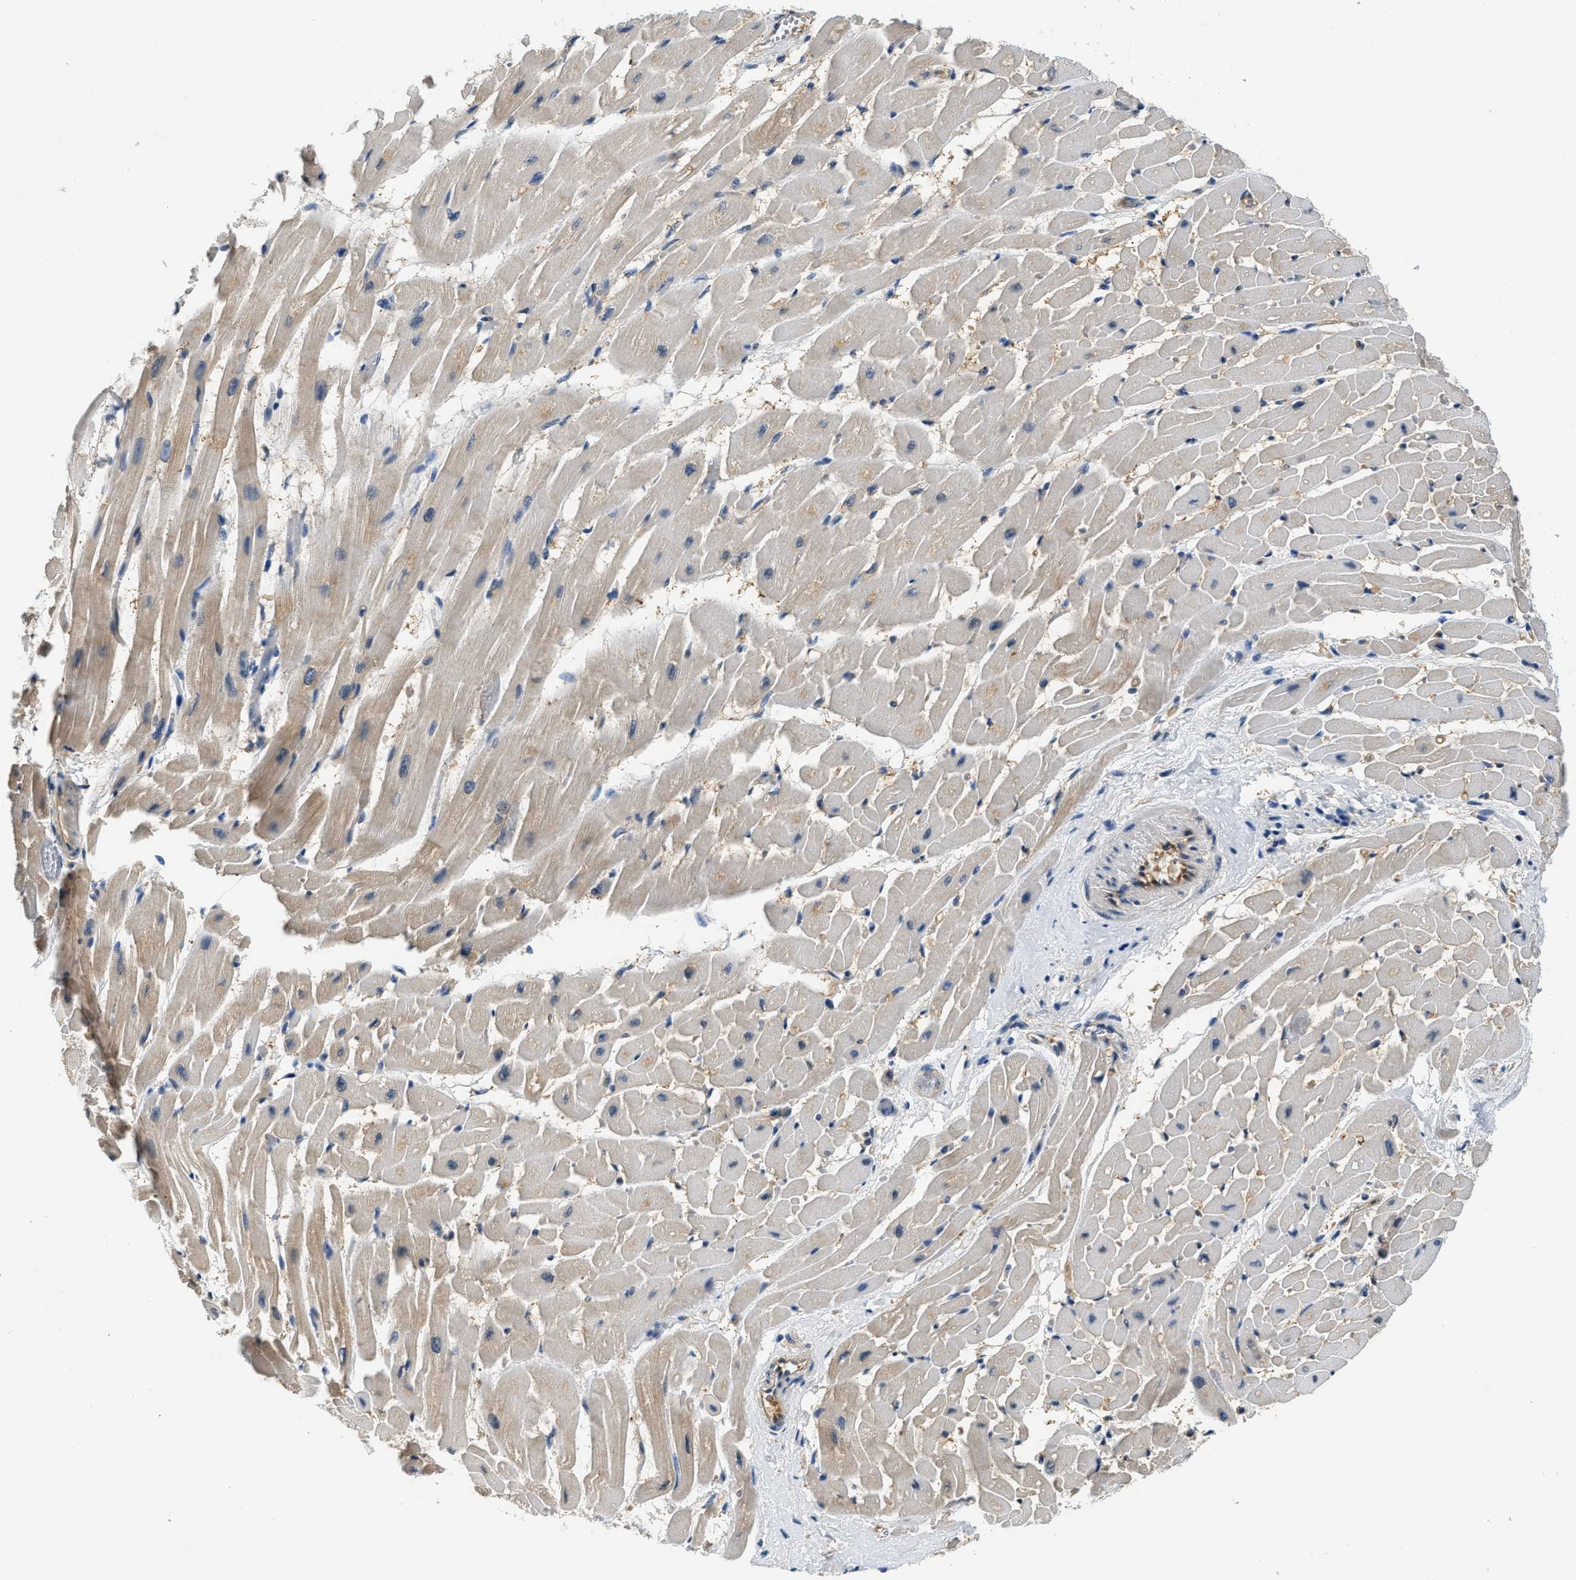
{"staining": {"intensity": "weak", "quantity": "25%-75%", "location": "cytoplasmic/membranous"}, "tissue": "heart muscle", "cell_type": "Cardiomyocytes", "image_type": "normal", "snomed": [{"axis": "morphology", "description": "Normal tissue, NOS"}, {"axis": "topography", "description": "Heart"}], "caption": "Approximately 25%-75% of cardiomyocytes in benign heart muscle display weak cytoplasmic/membranous protein expression as visualized by brown immunohistochemical staining.", "gene": "PPP2R1B", "patient": {"sex": "male", "age": 45}}